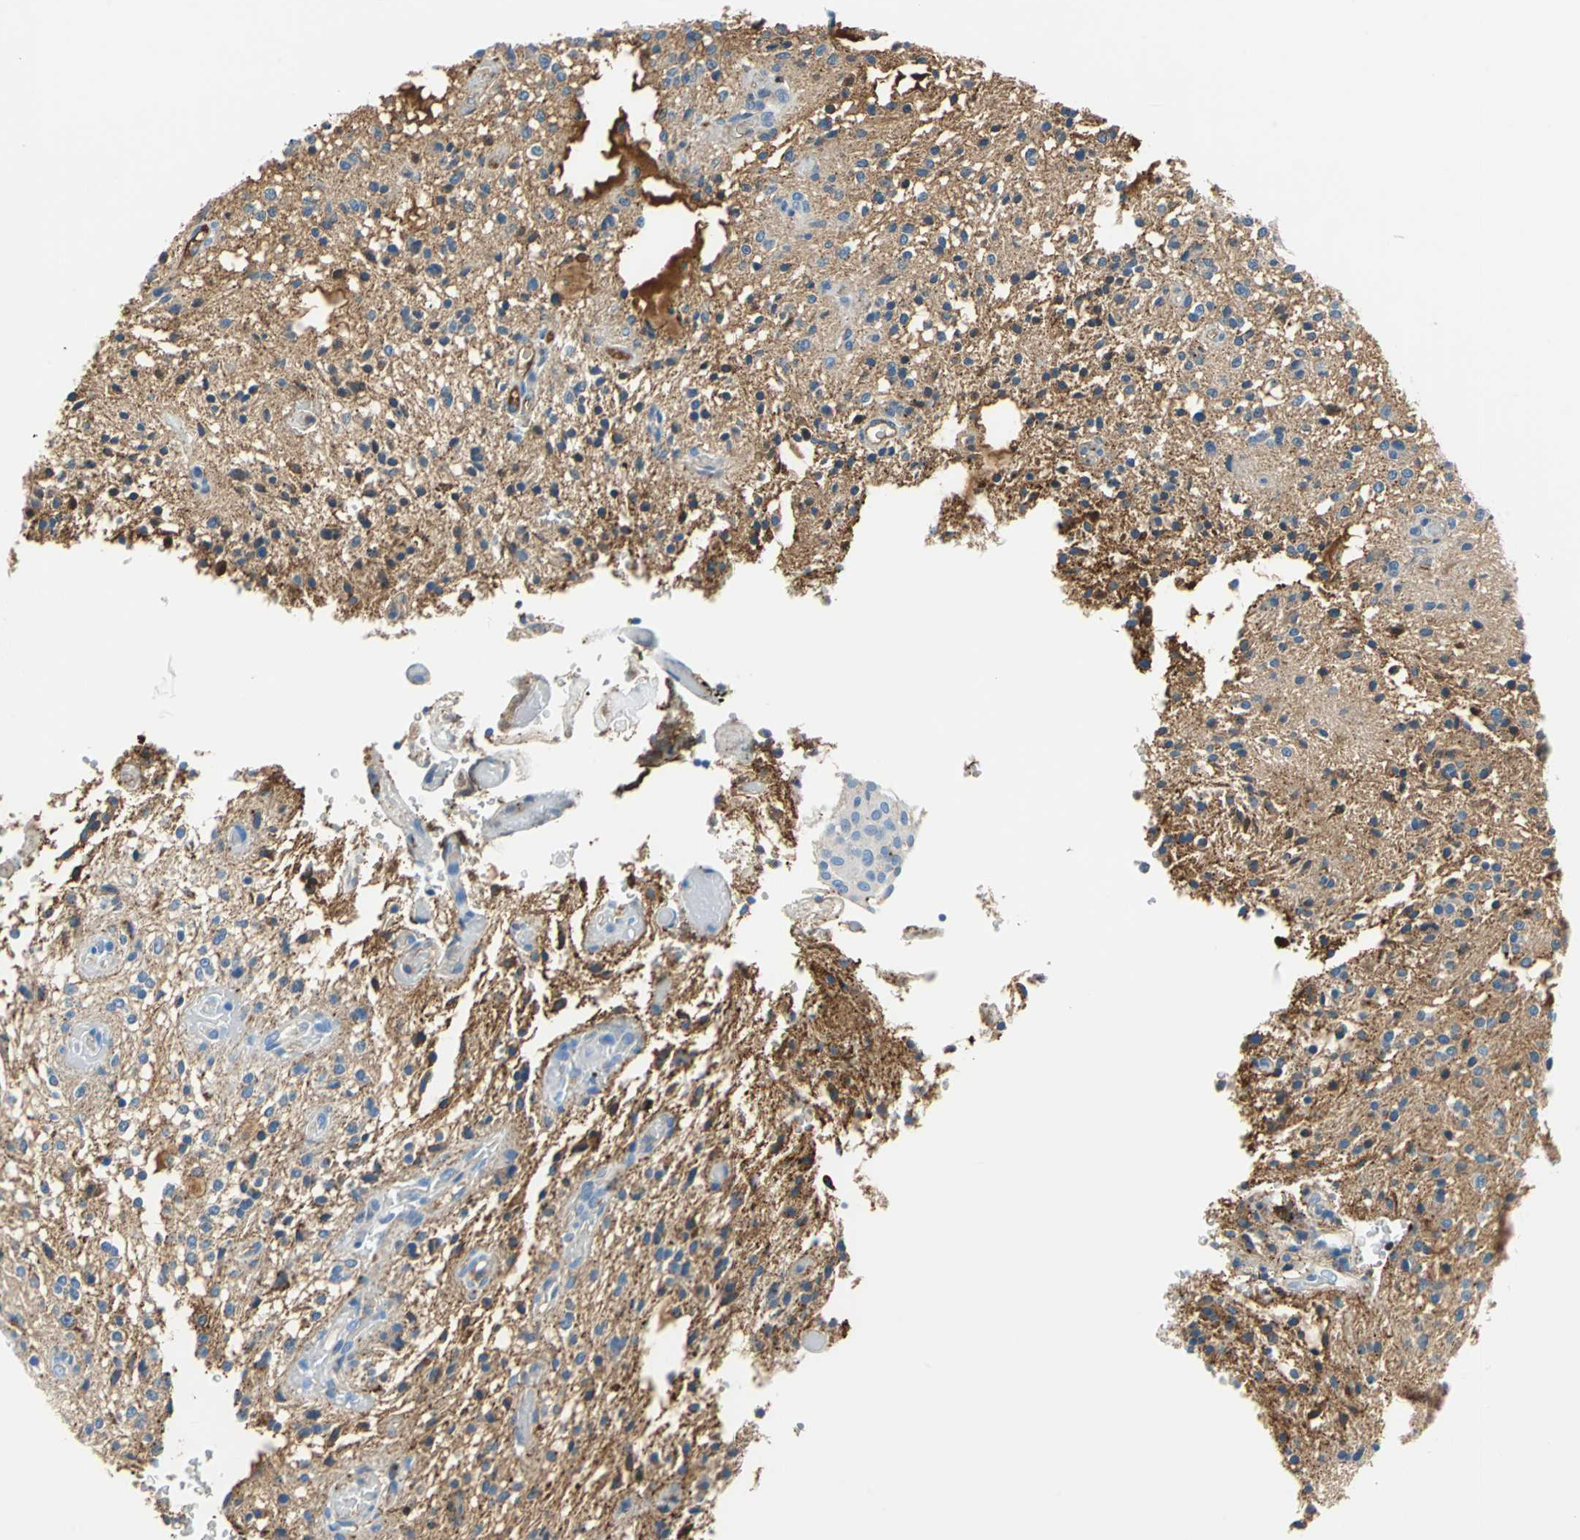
{"staining": {"intensity": "moderate", "quantity": "<25%", "location": "cytoplasmic/membranous"}, "tissue": "glioma", "cell_type": "Tumor cells", "image_type": "cancer", "snomed": [{"axis": "morphology", "description": "Glioma, malignant, NOS"}, {"axis": "topography", "description": "Cerebellum"}], "caption": "There is low levels of moderate cytoplasmic/membranous staining in tumor cells of glioma, as demonstrated by immunohistochemical staining (brown color).", "gene": "ALB", "patient": {"sex": "female", "age": 10}}